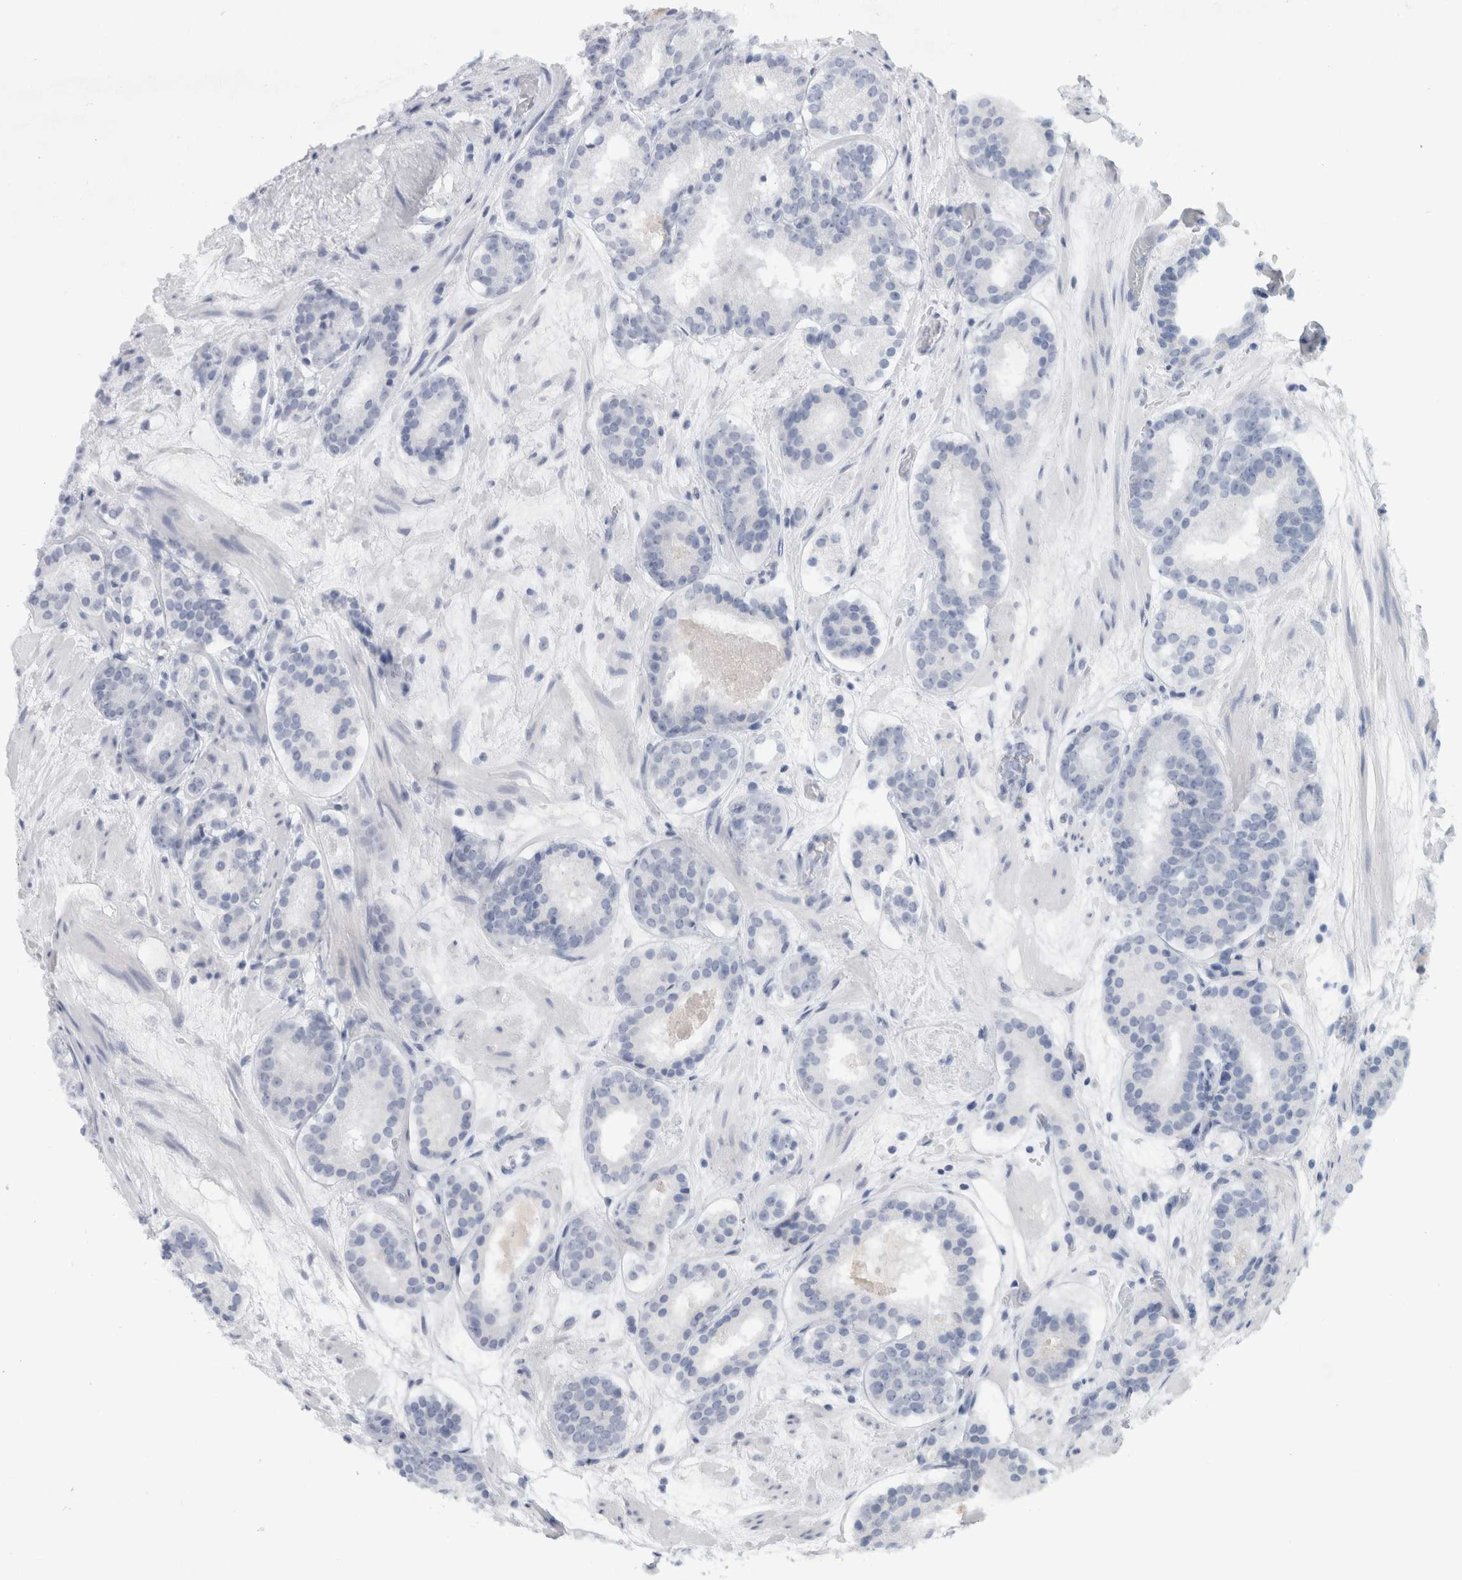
{"staining": {"intensity": "negative", "quantity": "none", "location": "none"}, "tissue": "prostate cancer", "cell_type": "Tumor cells", "image_type": "cancer", "snomed": [{"axis": "morphology", "description": "Adenocarcinoma, Low grade"}, {"axis": "topography", "description": "Prostate"}], "caption": "There is no significant expression in tumor cells of adenocarcinoma (low-grade) (prostate). The staining is performed using DAB brown chromogen with nuclei counter-stained in using hematoxylin.", "gene": "NIPA1", "patient": {"sex": "male", "age": 69}}